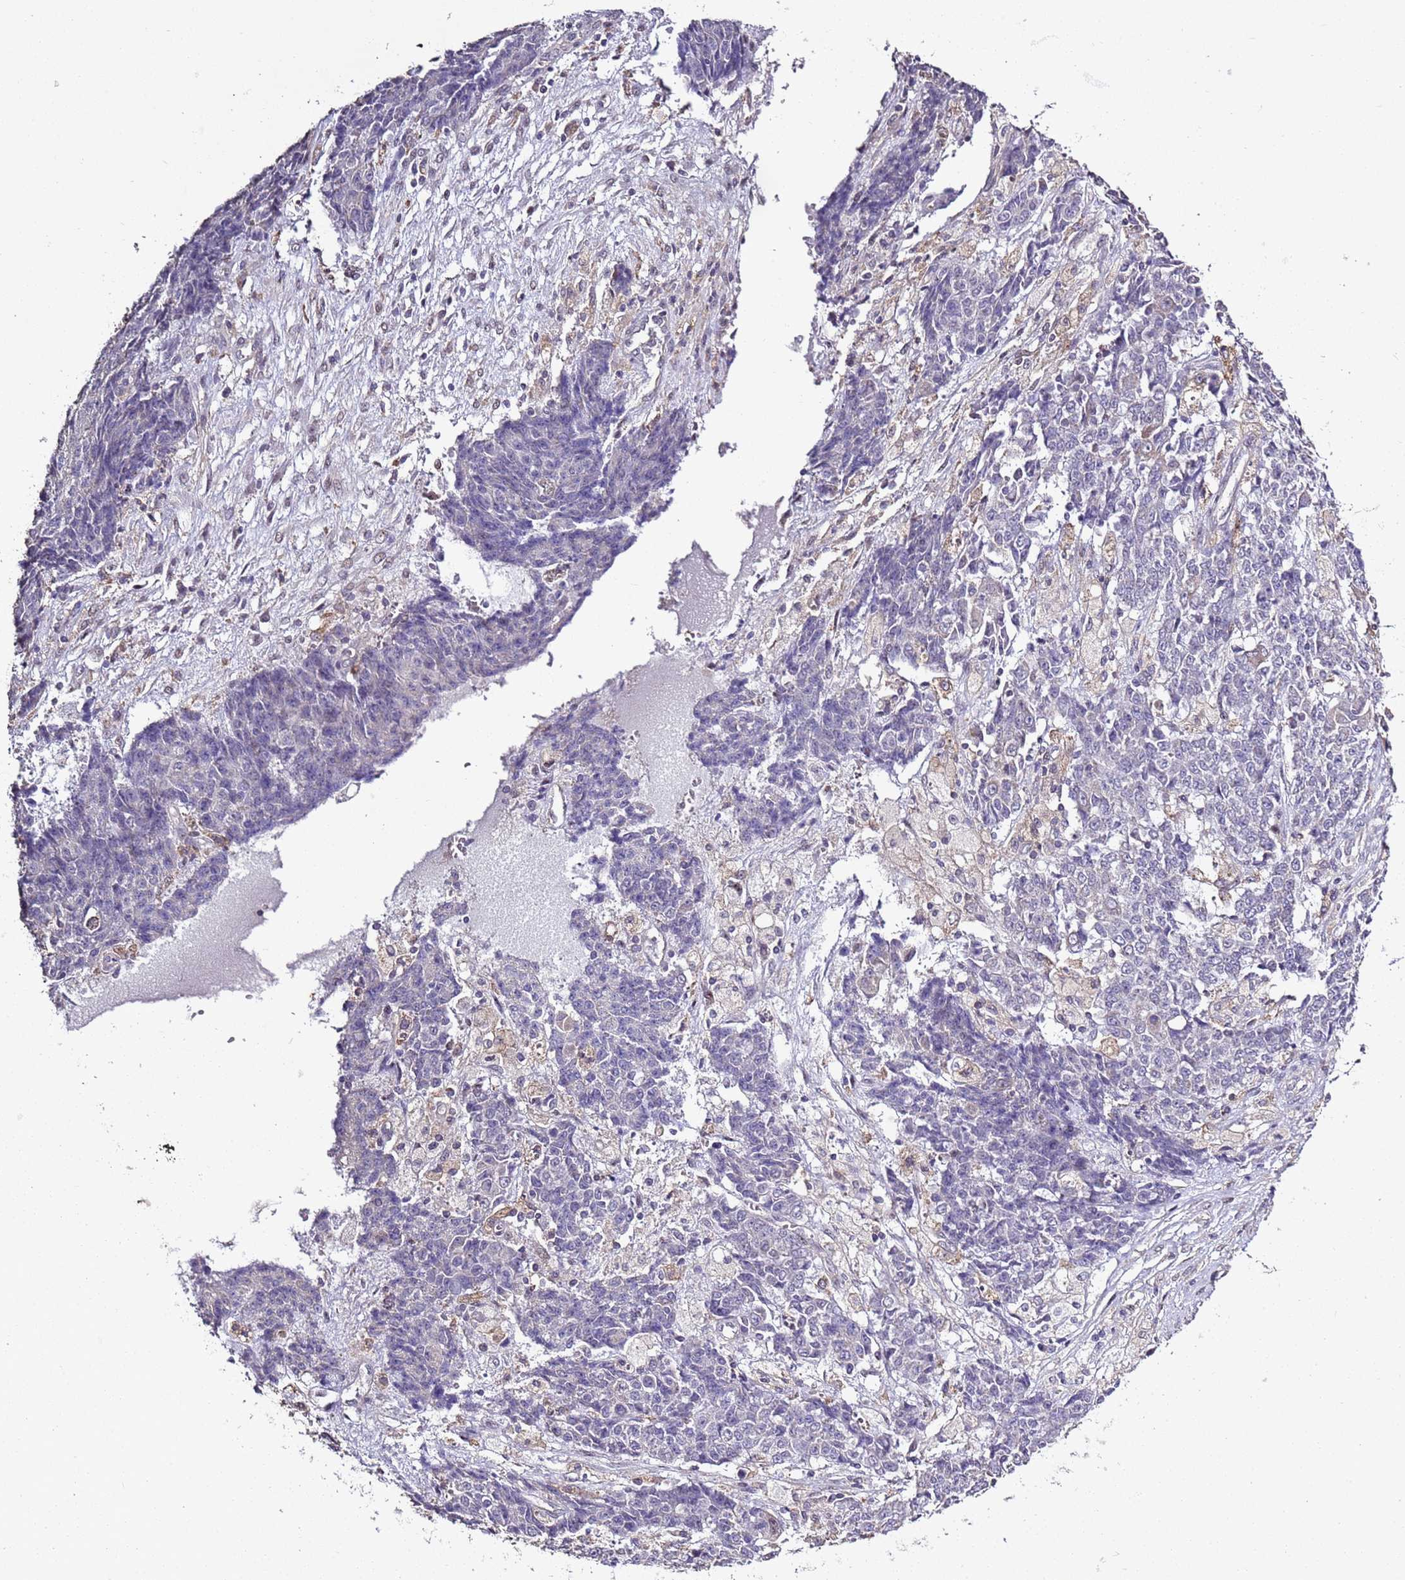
{"staining": {"intensity": "negative", "quantity": "none", "location": "none"}, "tissue": "ovarian cancer", "cell_type": "Tumor cells", "image_type": "cancer", "snomed": [{"axis": "morphology", "description": "Carcinoma, endometroid"}, {"axis": "topography", "description": "Ovary"}], "caption": "High magnification brightfield microscopy of endometroid carcinoma (ovarian) stained with DAB (3,3'-diaminobenzidine) (brown) and counterstained with hematoxylin (blue): tumor cells show no significant positivity.", "gene": "CAPN9", "patient": {"sex": "female", "age": 42}}